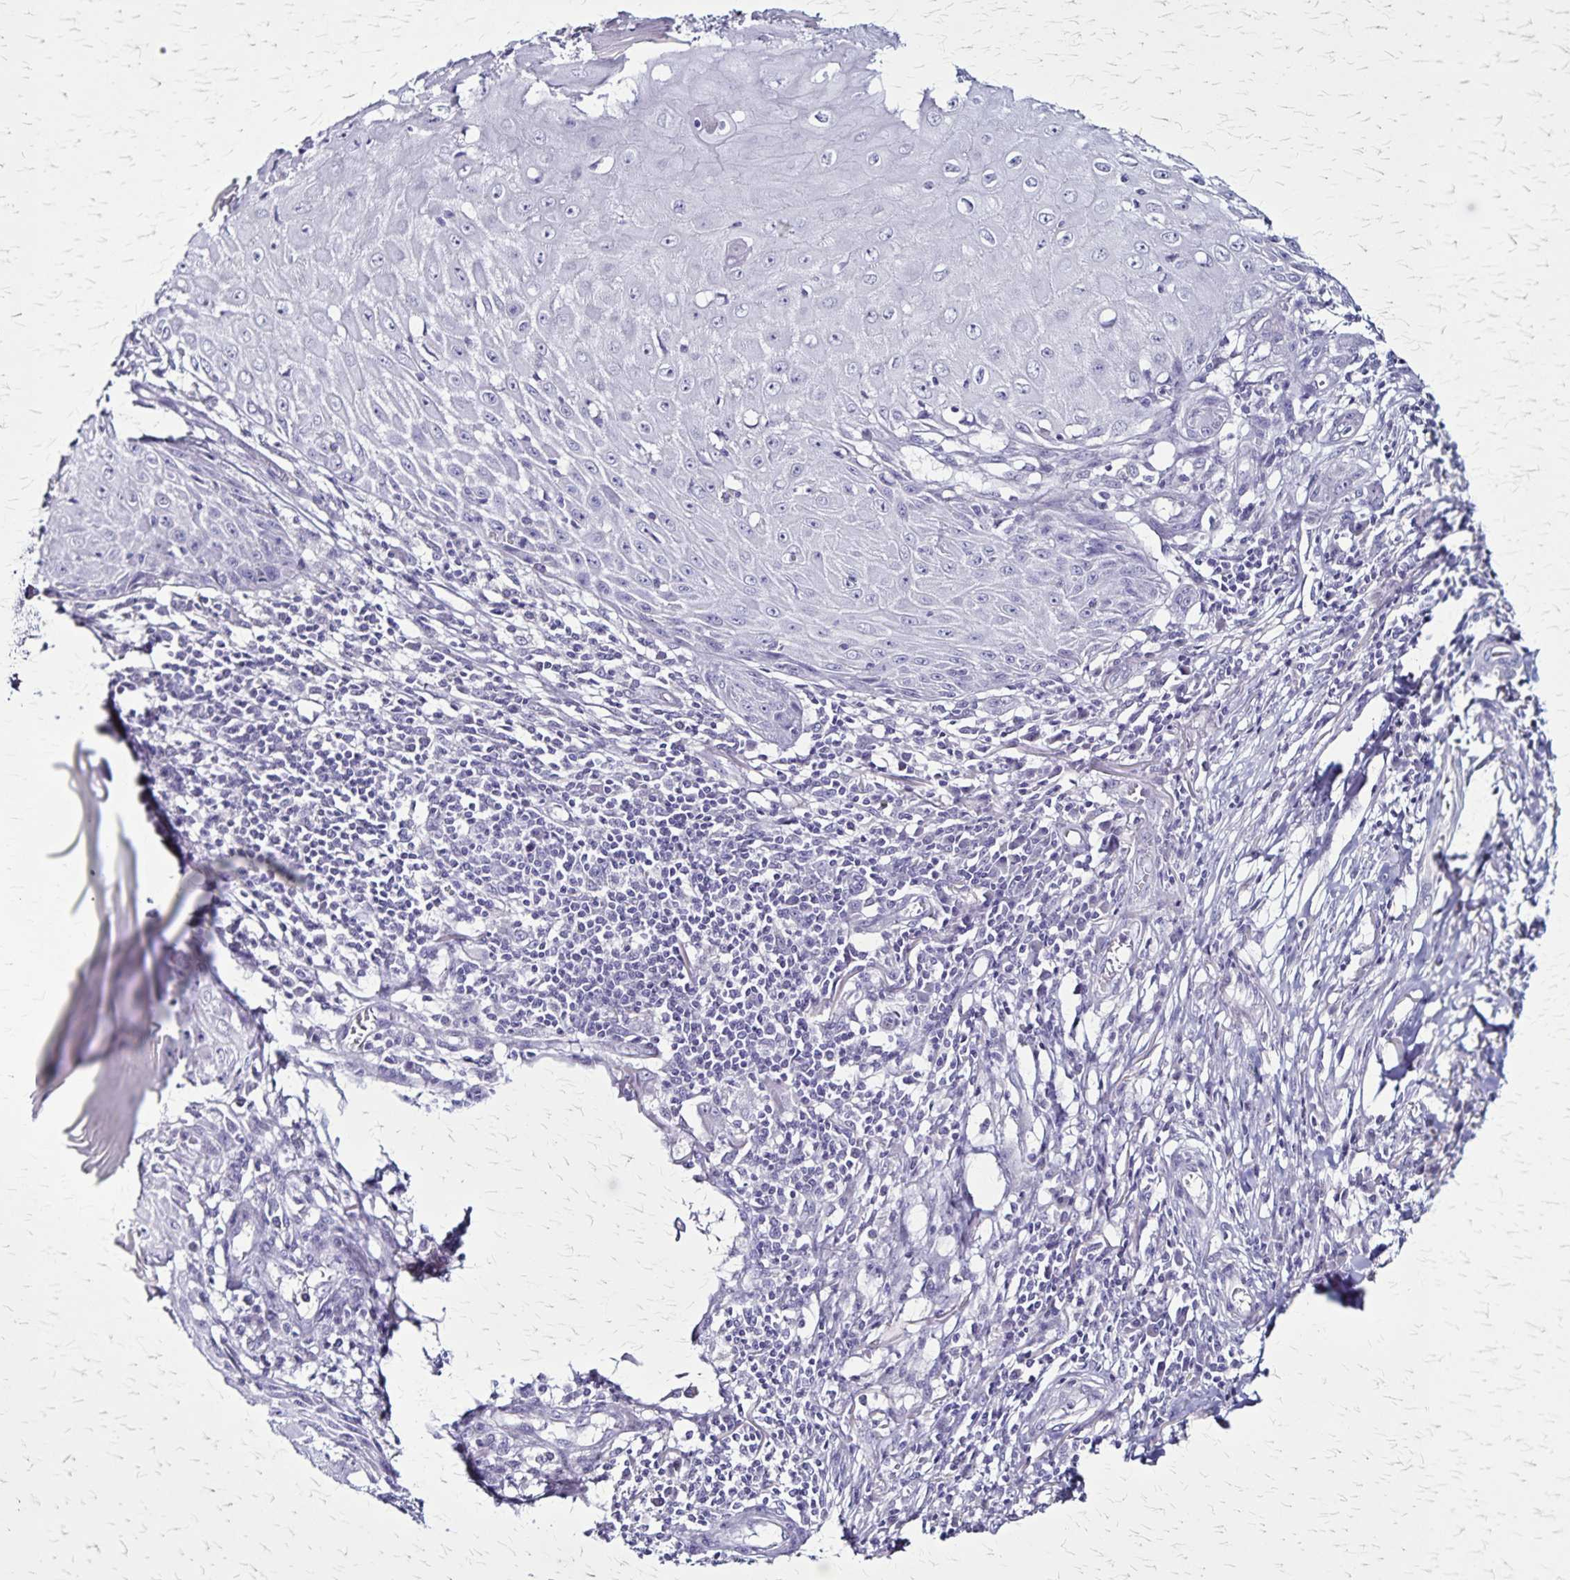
{"staining": {"intensity": "negative", "quantity": "none", "location": "none"}, "tissue": "skin cancer", "cell_type": "Tumor cells", "image_type": "cancer", "snomed": [{"axis": "morphology", "description": "Squamous cell carcinoma, NOS"}, {"axis": "topography", "description": "Skin"}], "caption": "Immunohistochemical staining of skin squamous cell carcinoma displays no significant staining in tumor cells. (Brightfield microscopy of DAB (3,3'-diaminobenzidine) immunohistochemistry (IHC) at high magnification).", "gene": "PLXNA4", "patient": {"sex": "female", "age": 73}}